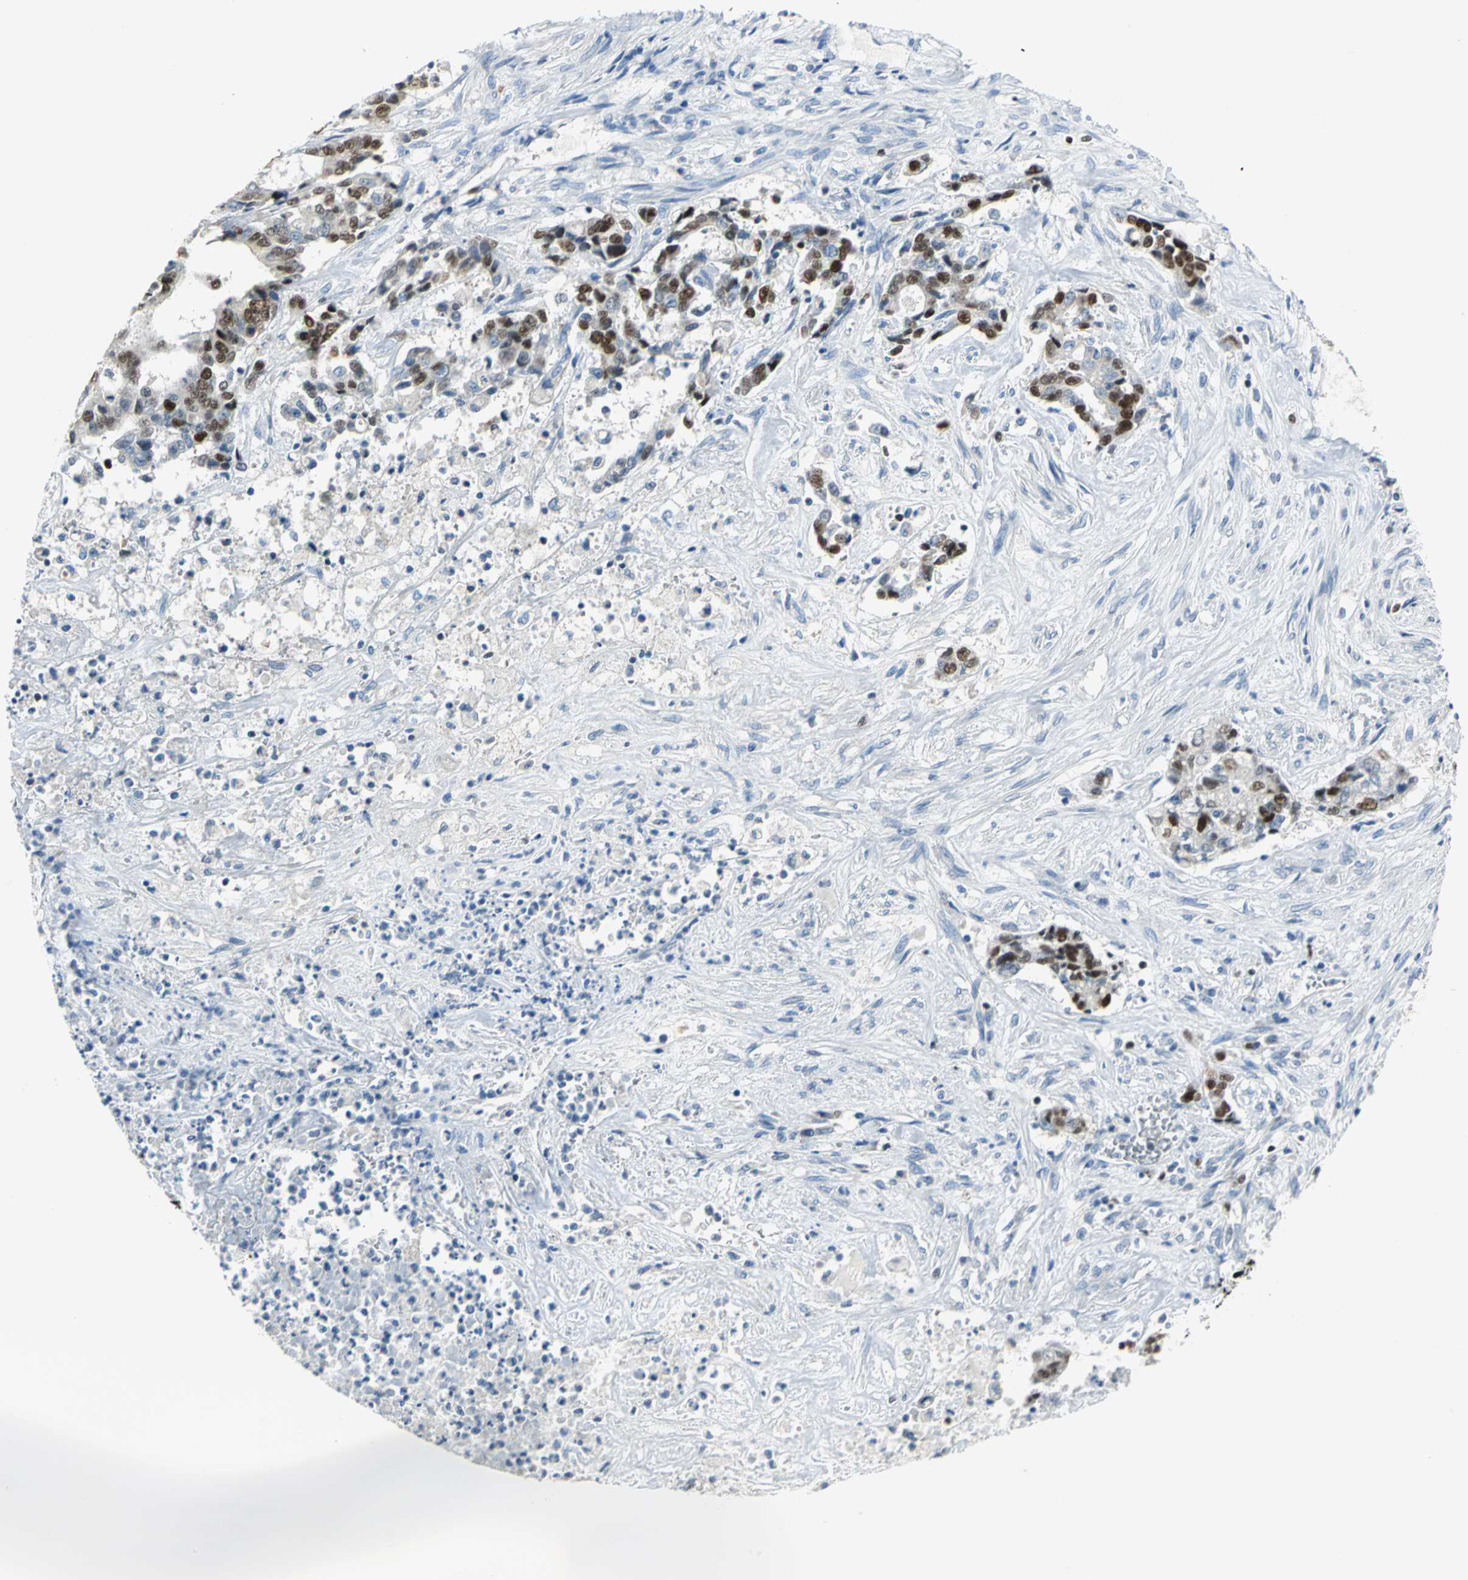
{"staining": {"intensity": "strong", "quantity": ">75%", "location": "nuclear"}, "tissue": "liver cancer", "cell_type": "Tumor cells", "image_type": "cancer", "snomed": [{"axis": "morphology", "description": "Cholangiocarcinoma"}, {"axis": "topography", "description": "Liver"}], "caption": "Immunohistochemical staining of human liver cholangiocarcinoma demonstrates high levels of strong nuclear positivity in about >75% of tumor cells.", "gene": "MCM4", "patient": {"sex": "male", "age": 57}}